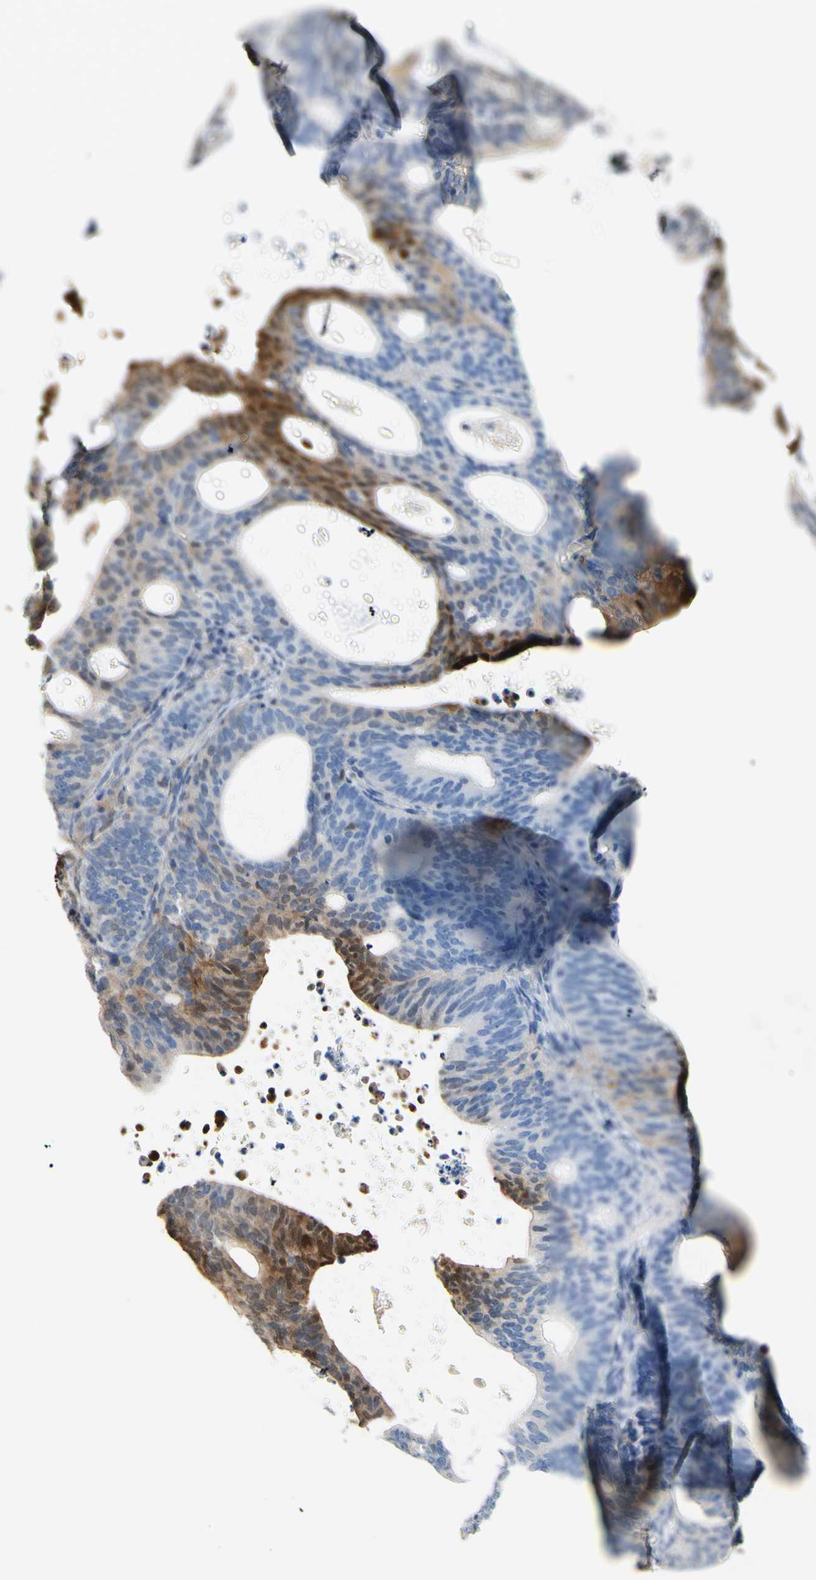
{"staining": {"intensity": "strong", "quantity": "<25%", "location": "cytoplasmic/membranous,nuclear"}, "tissue": "endometrial cancer", "cell_type": "Tumor cells", "image_type": "cancer", "snomed": [{"axis": "morphology", "description": "Adenocarcinoma, NOS"}, {"axis": "topography", "description": "Uterus"}], "caption": "IHC of human endometrial cancer (adenocarcinoma) reveals medium levels of strong cytoplasmic/membranous and nuclear staining in about <25% of tumor cells.", "gene": "UPK3B", "patient": {"sex": "female", "age": 83}}